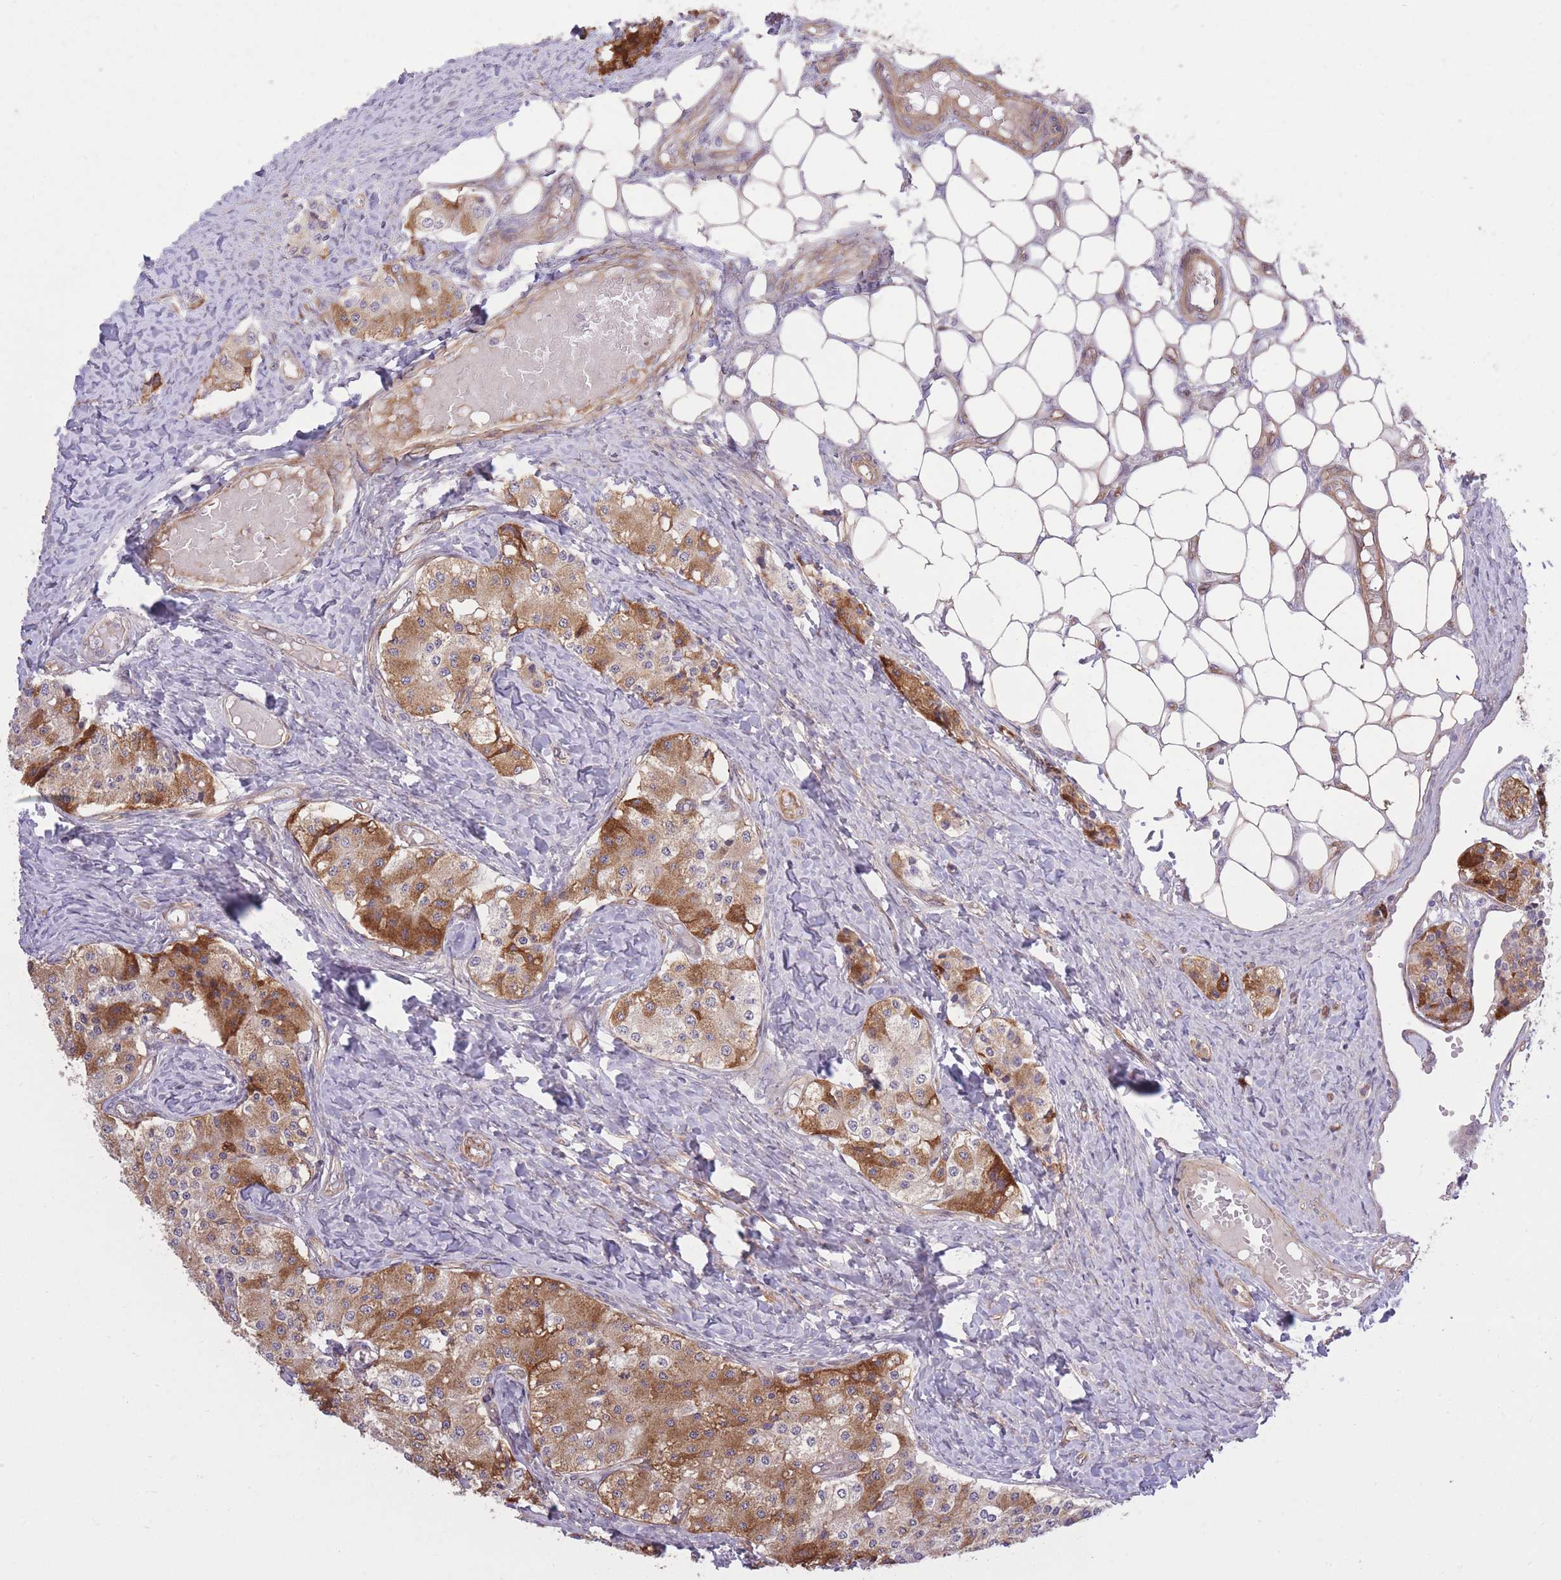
{"staining": {"intensity": "moderate", "quantity": ">75%", "location": "cytoplasmic/membranous"}, "tissue": "carcinoid", "cell_type": "Tumor cells", "image_type": "cancer", "snomed": [{"axis": "morphology", "description": "Carcinoid, malignant, NOS"}, {"axis": "topography", "description": "Colon"}], "caption": "This micrograph exhibits immunohistochemistry staining of human carcinoid (malignant), with medium moderate cytoplasmic/membranous expression in approximately >75% of tumor cells.", "gene": "ELOA2", "patient": {"sex": "female", "age": 52}}